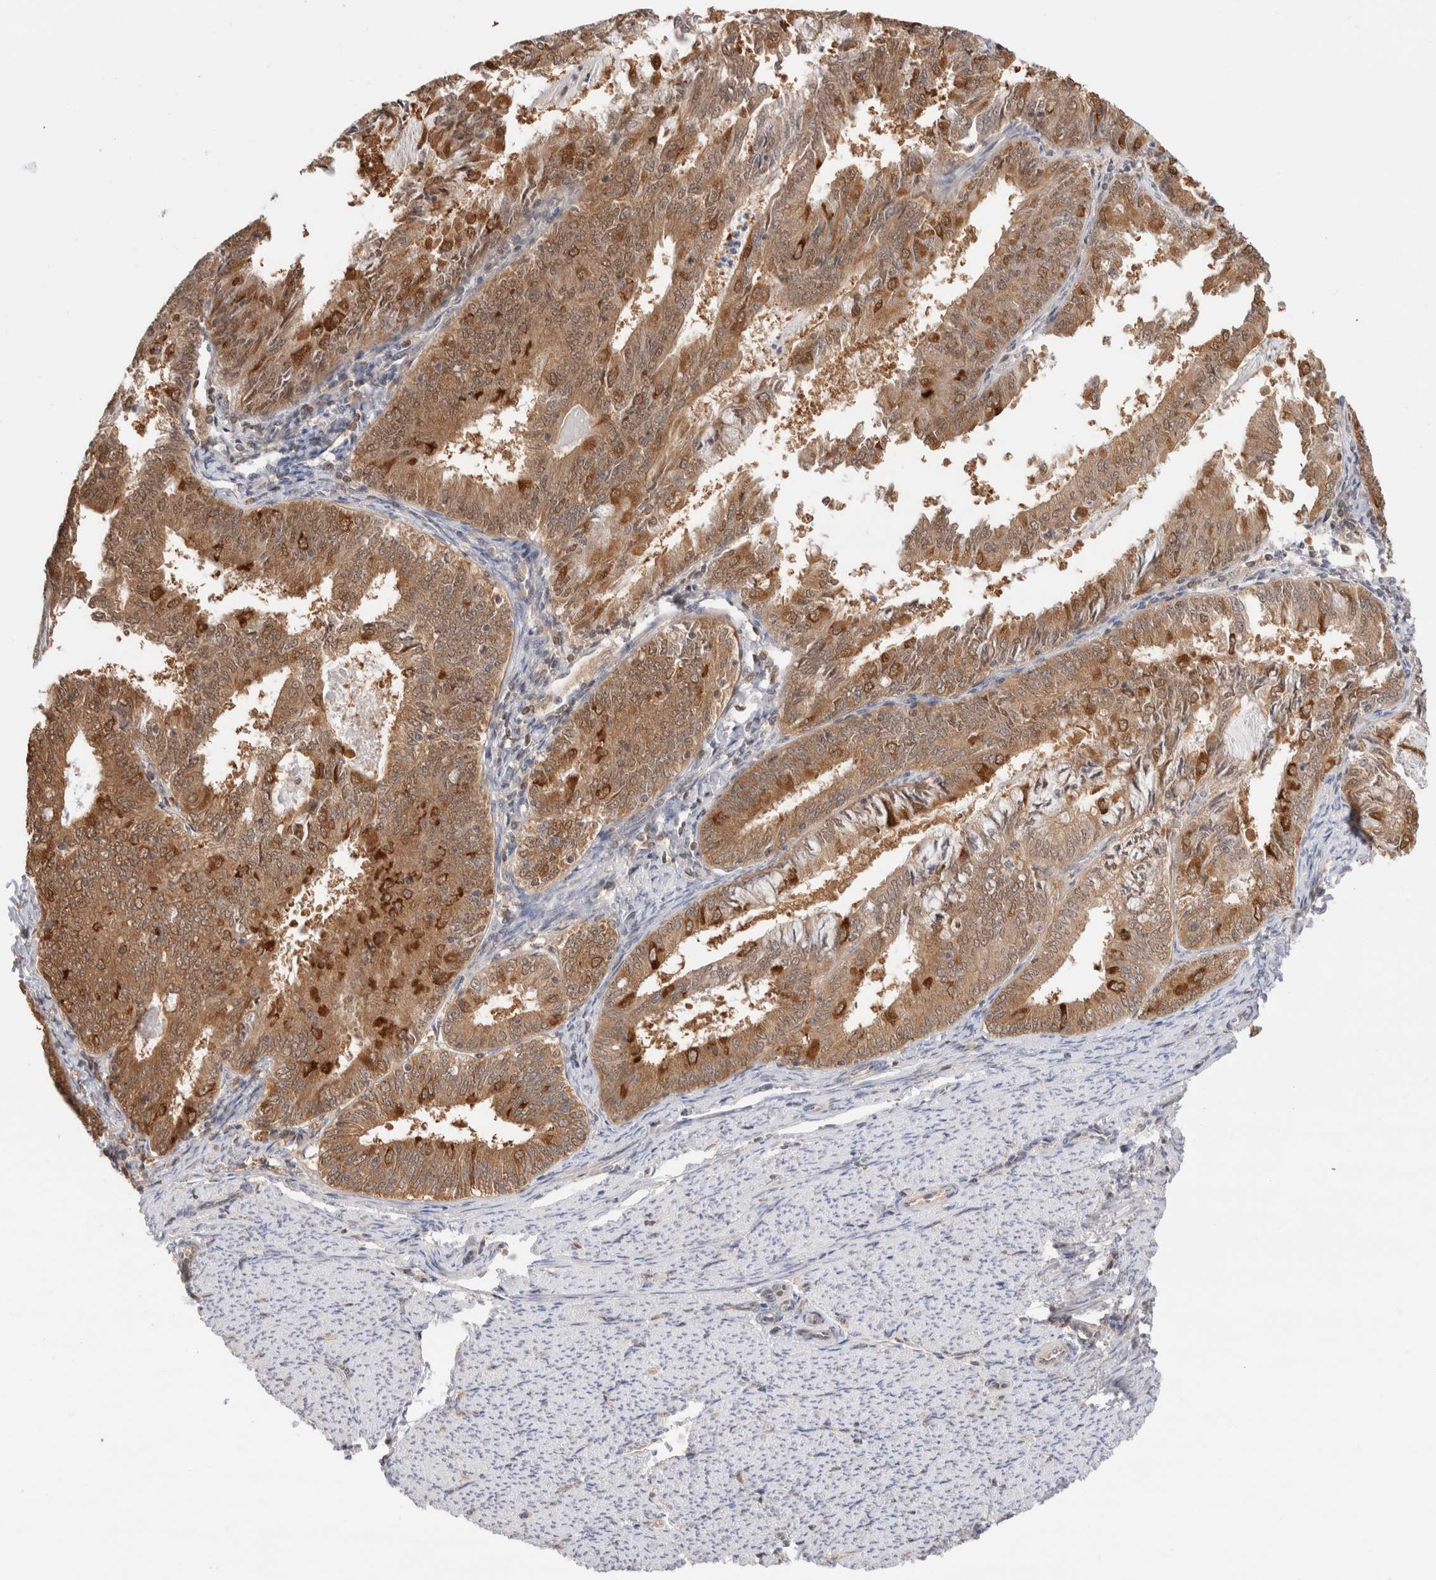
{"staining": {"intensity": "moderate", "quantity": ">75%", "location": "cytoplasmic/membranous,nuclear"}, "tissue": "endometrial cancer", "cell_type": "Tumor cells", "image_type": "cancer", "snomed": [{"axis": "morphology", "description": "Adenocarcinoma, NOS"}, {"axis": "topography", "description": "Endometrium"}], "caption": "Immunohistochemical staining of endometrial cancer (adenocarcinoma) exhibits medium levels of moderate cytoplasmic/membranous and nuclear protein expression in approximately >75% of tumor cells.", "gene": "C17orf97", "patient": {"sex": "female", "age": 57}}